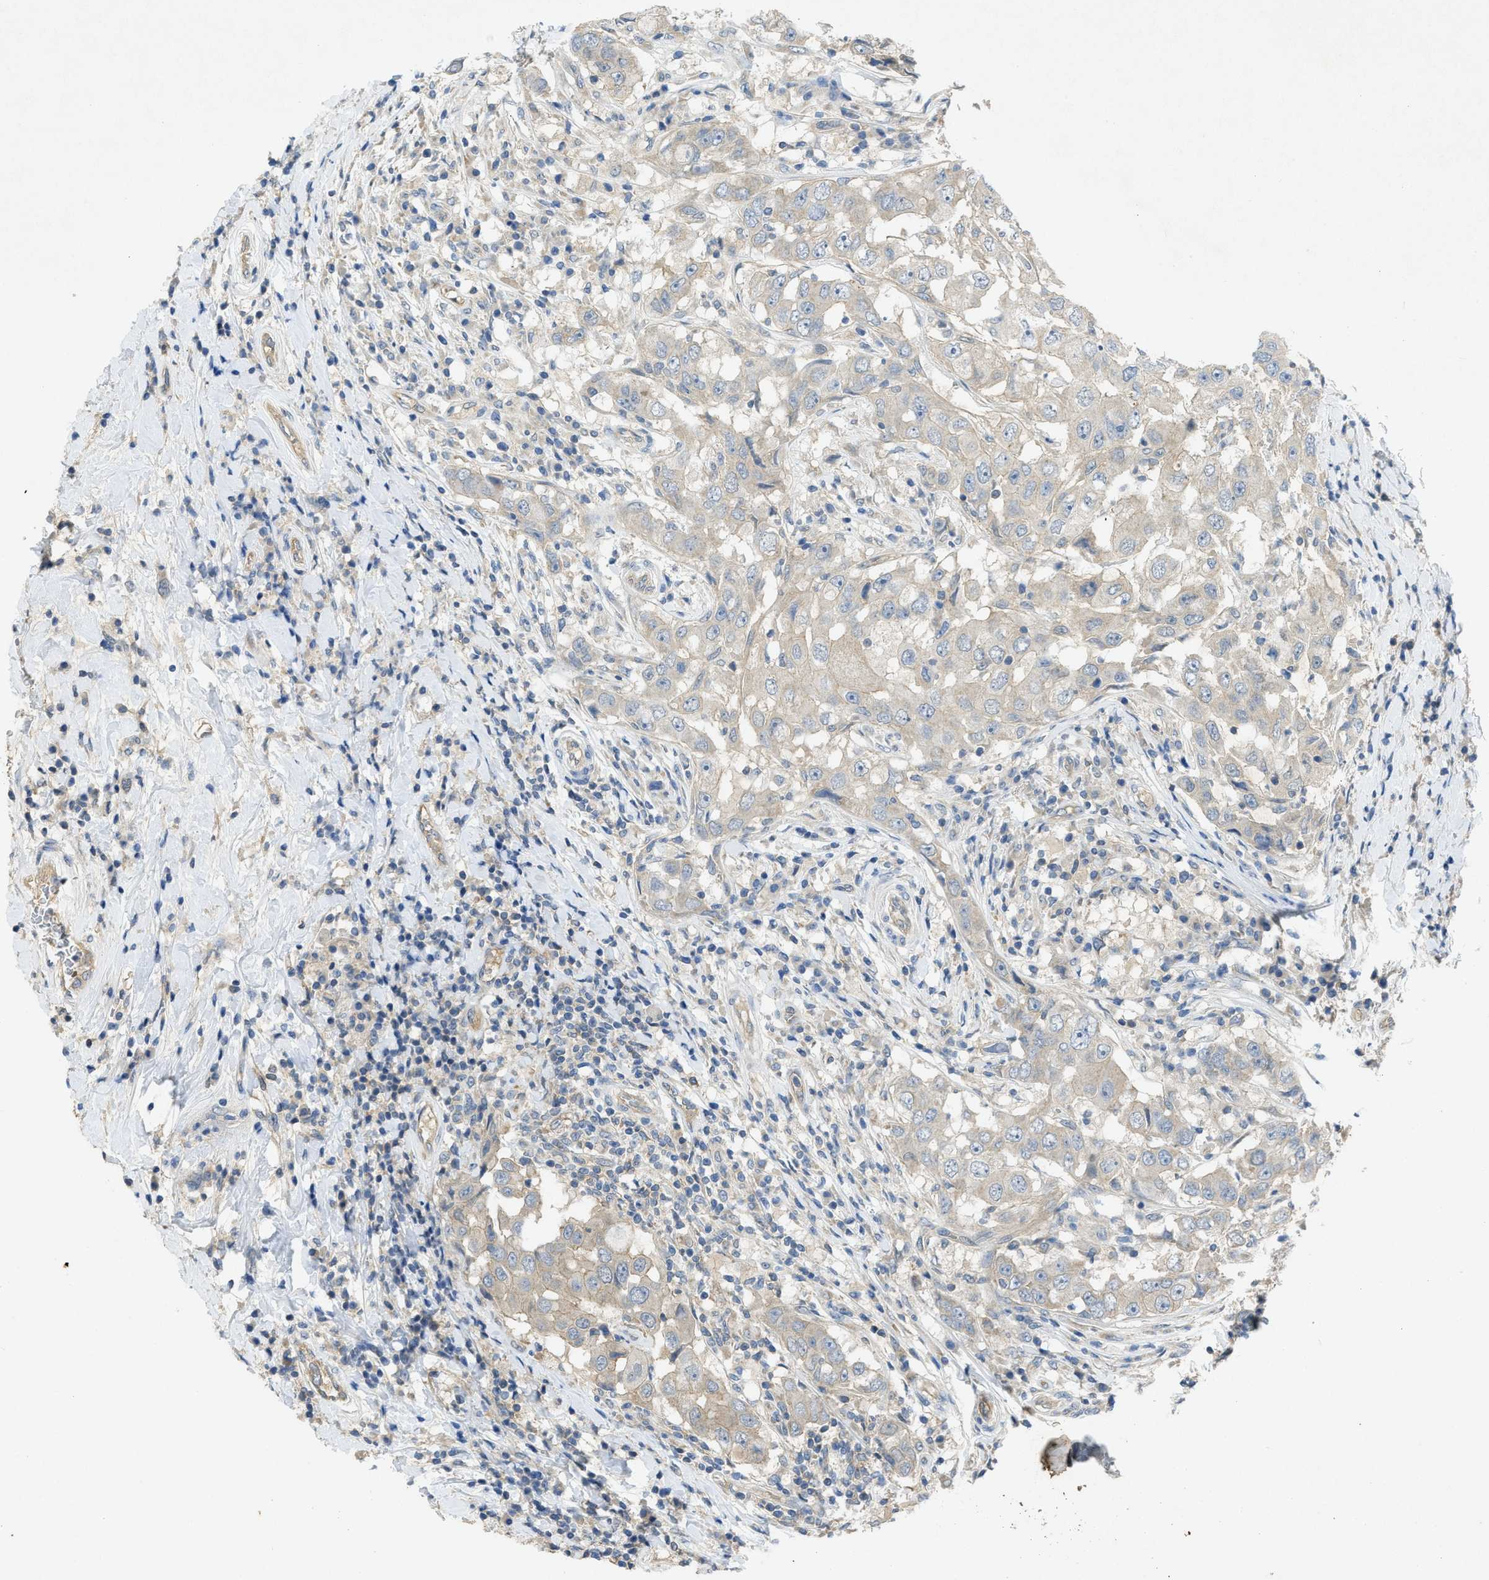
{"staining": {"intensity": "weak", "quantity": "<25%", "location": "cytoplasmic/membranous"}, "tissue": "breast cancer", "cell_type": "Tumor cells", "image_type": "cancer", "snomed": [{"axis": "morphology", "description": "Duct carcinoma"}, {"axis": "topography", "description": "Breast"}], "caption": "Breast cancer was stained to show a protein in brown. There is no significant positivity in tumor cells. Nuclei are stained in blue.", "gene": "PPP3CA", "patient": {"sex": "female", "age": 27}}